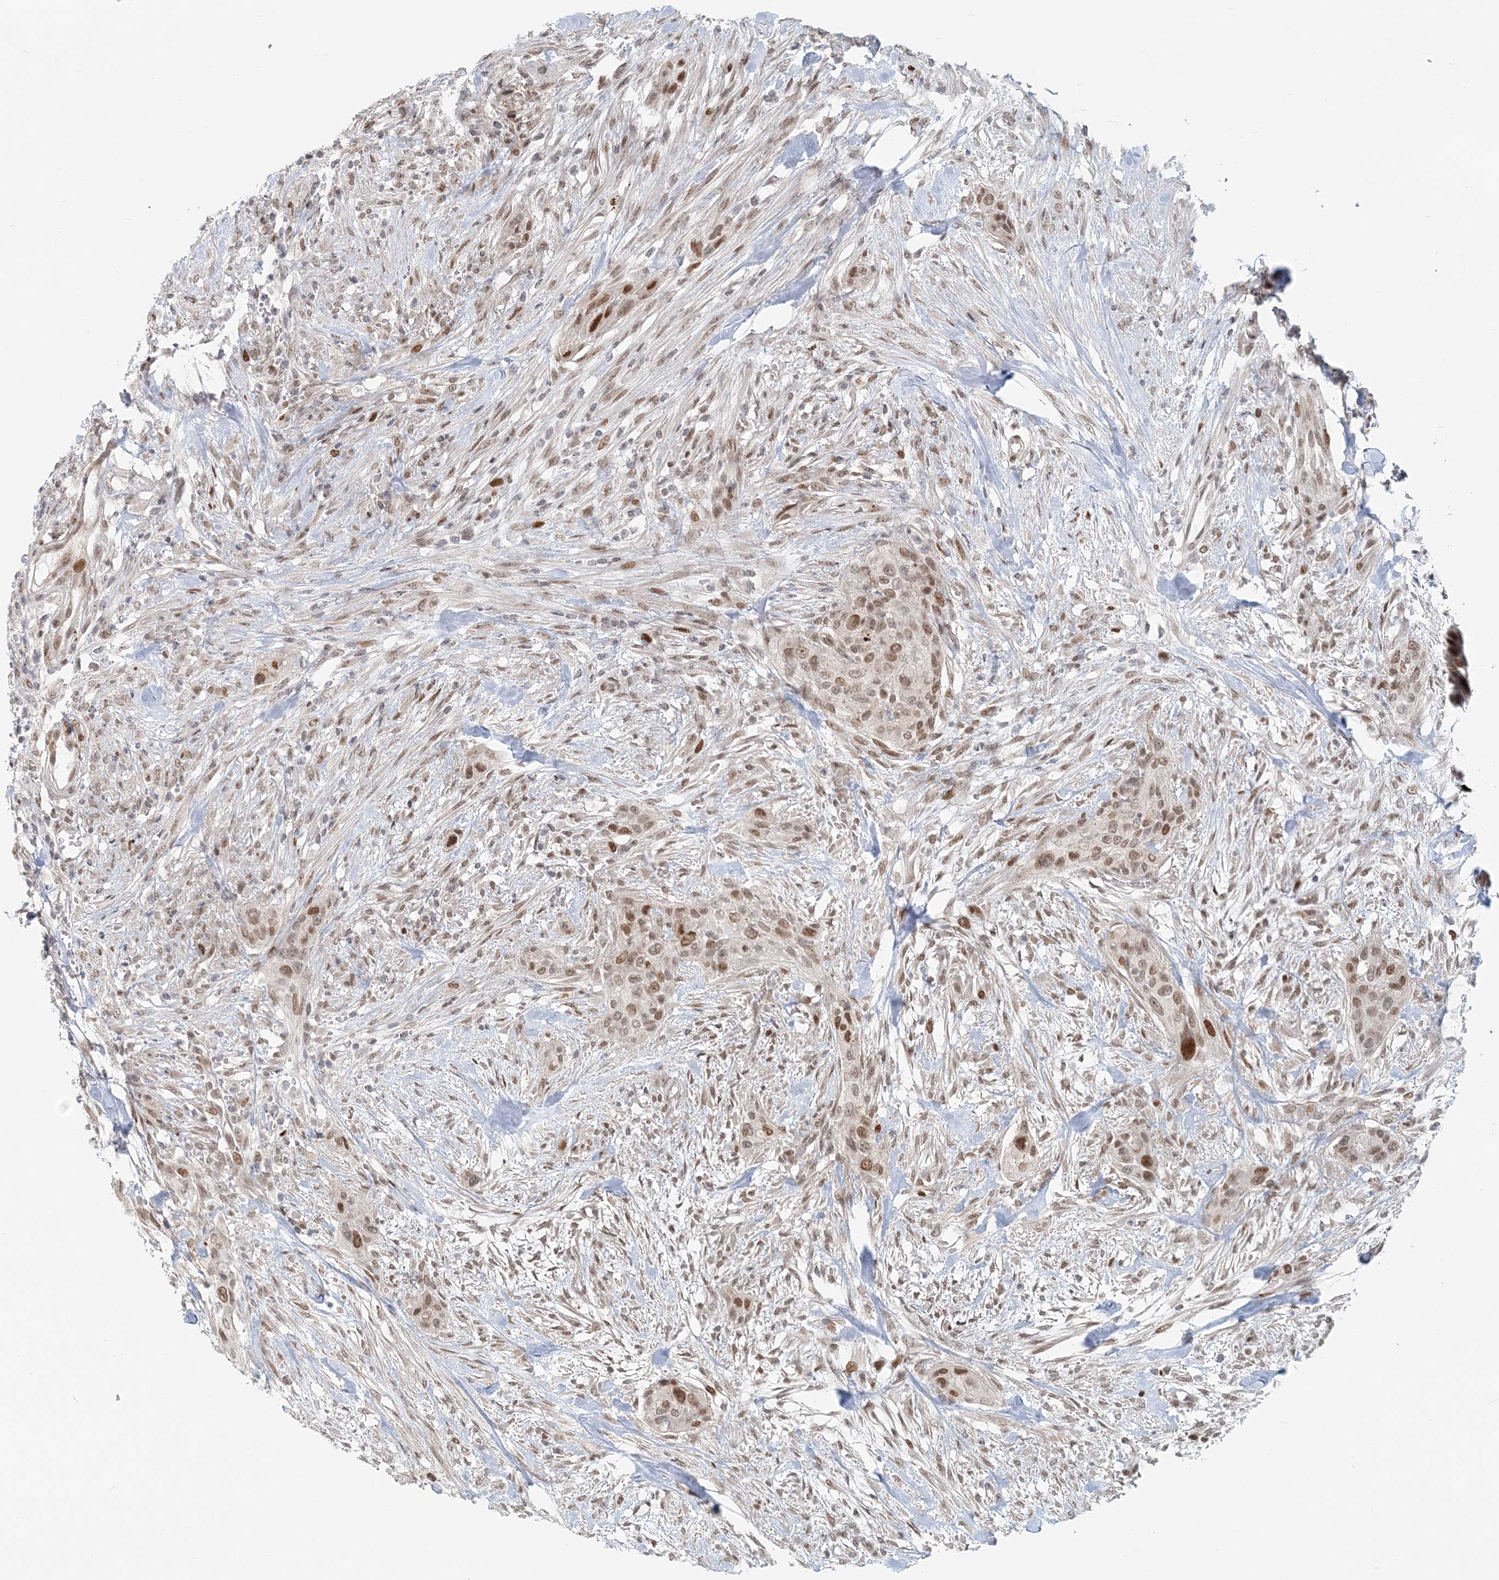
{"staining": {"intensity": "moderate", "quantity": "25%-75%", "location": "nuclear"}, "tissue": "urothelial cancer", "cell_type": "Tumor cells", "image_type": "cancer", "snomed": [{"axis": "morphology", "description": "Urothelial carcinoma, High grade"}, {"axis": "topography", "description": "Urinary bladder"}], "caption": "The immunohistochemical stain shows moderate nuclear positivity in tumor cells of urothelial carcinoma (high-grade) tissue.", "gene": "BAZ1B", "patient": {"sex": "male", "age": 35}}